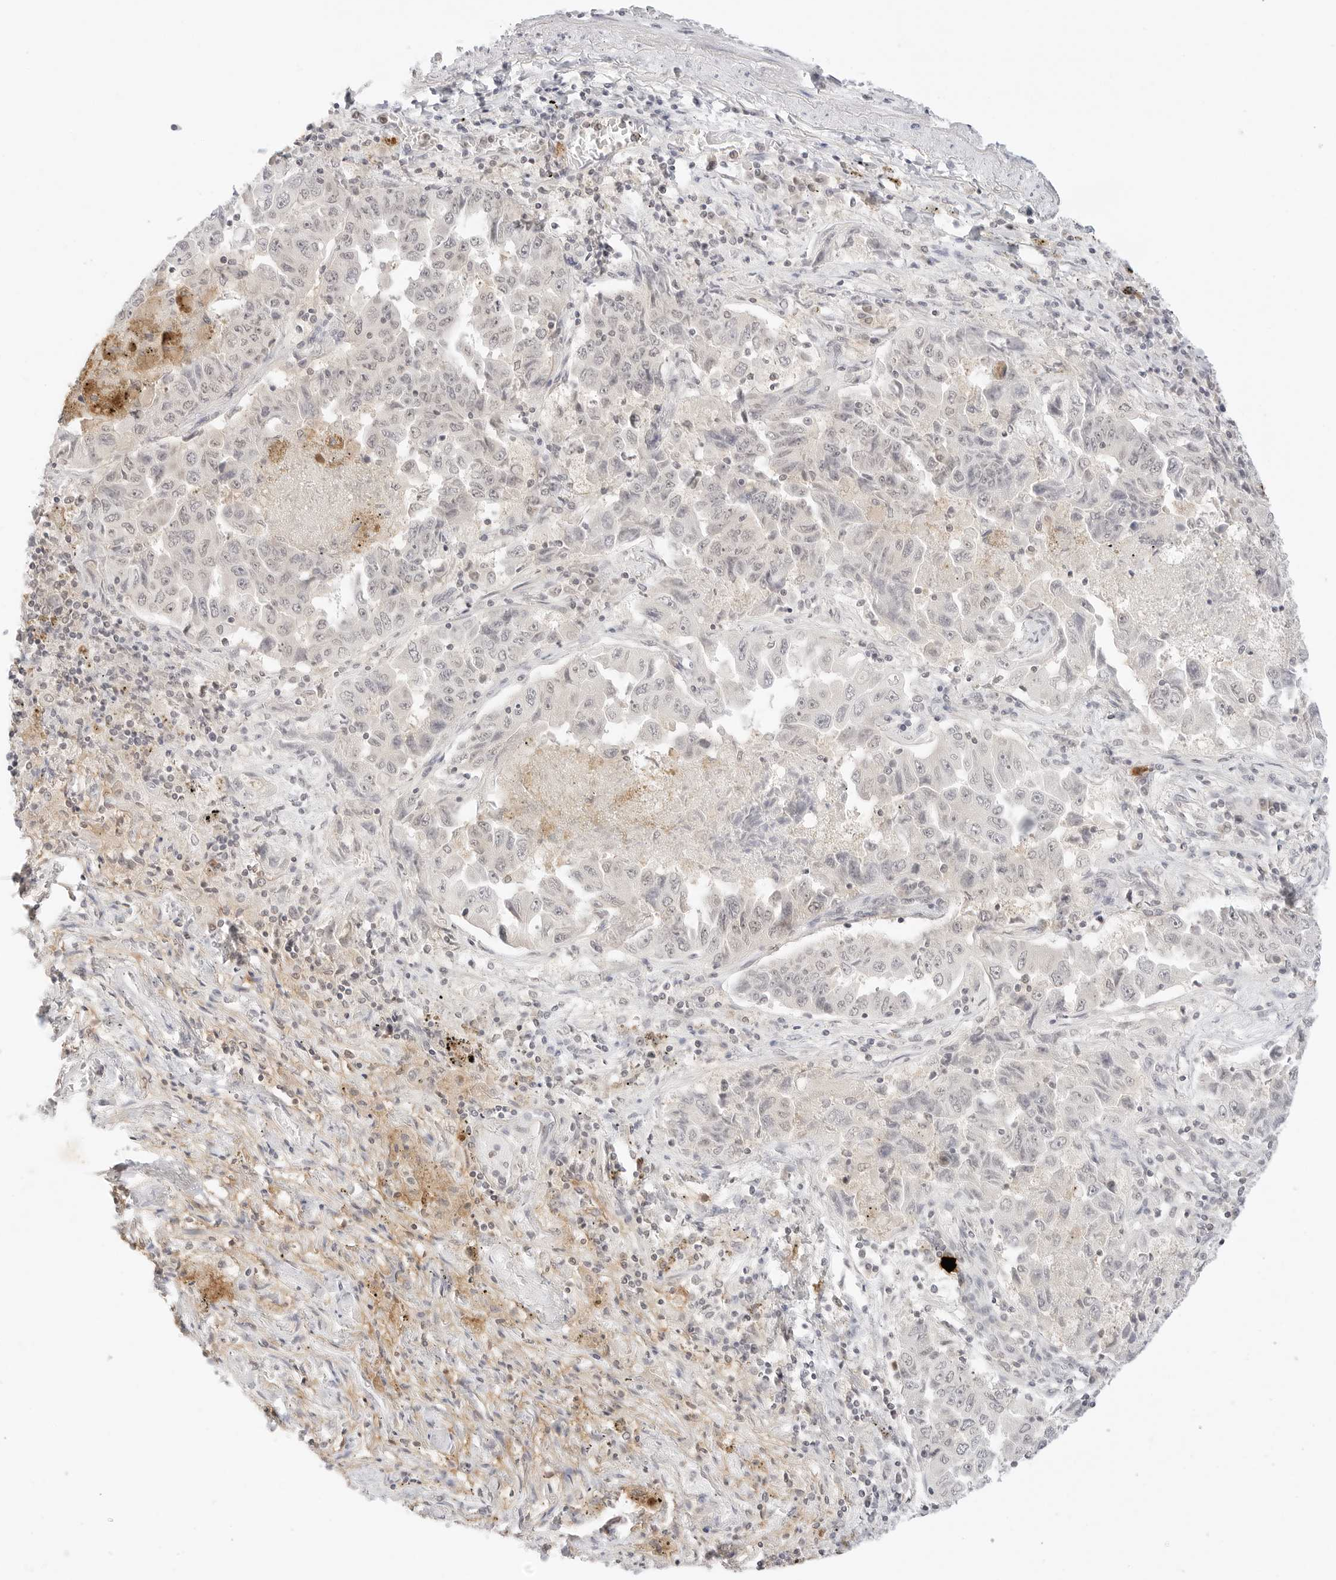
{"staining": {"intensity": "negative", "quantity": "none", "location": "none"}, "tissue": "lung cancer", "cell_type": "Tumor cells", "image_type": "cancer", "snomed": [{"axis": "morphology", "description": "Adenocarcinoma, NOS"}, {"axis": "topography", "description": "Lung"}], "caption": "Immunohistochemistry (IHC) micrograph of neoplastic tissue: human lung adenocarcinoma stained with DAB (3,3'-diaminobenzidine) displays no significant protein staining in tumor cells. Nuclei are stained in blue.", "gene": "GNAS", "patient": {"sex": "female", "age": 51}}